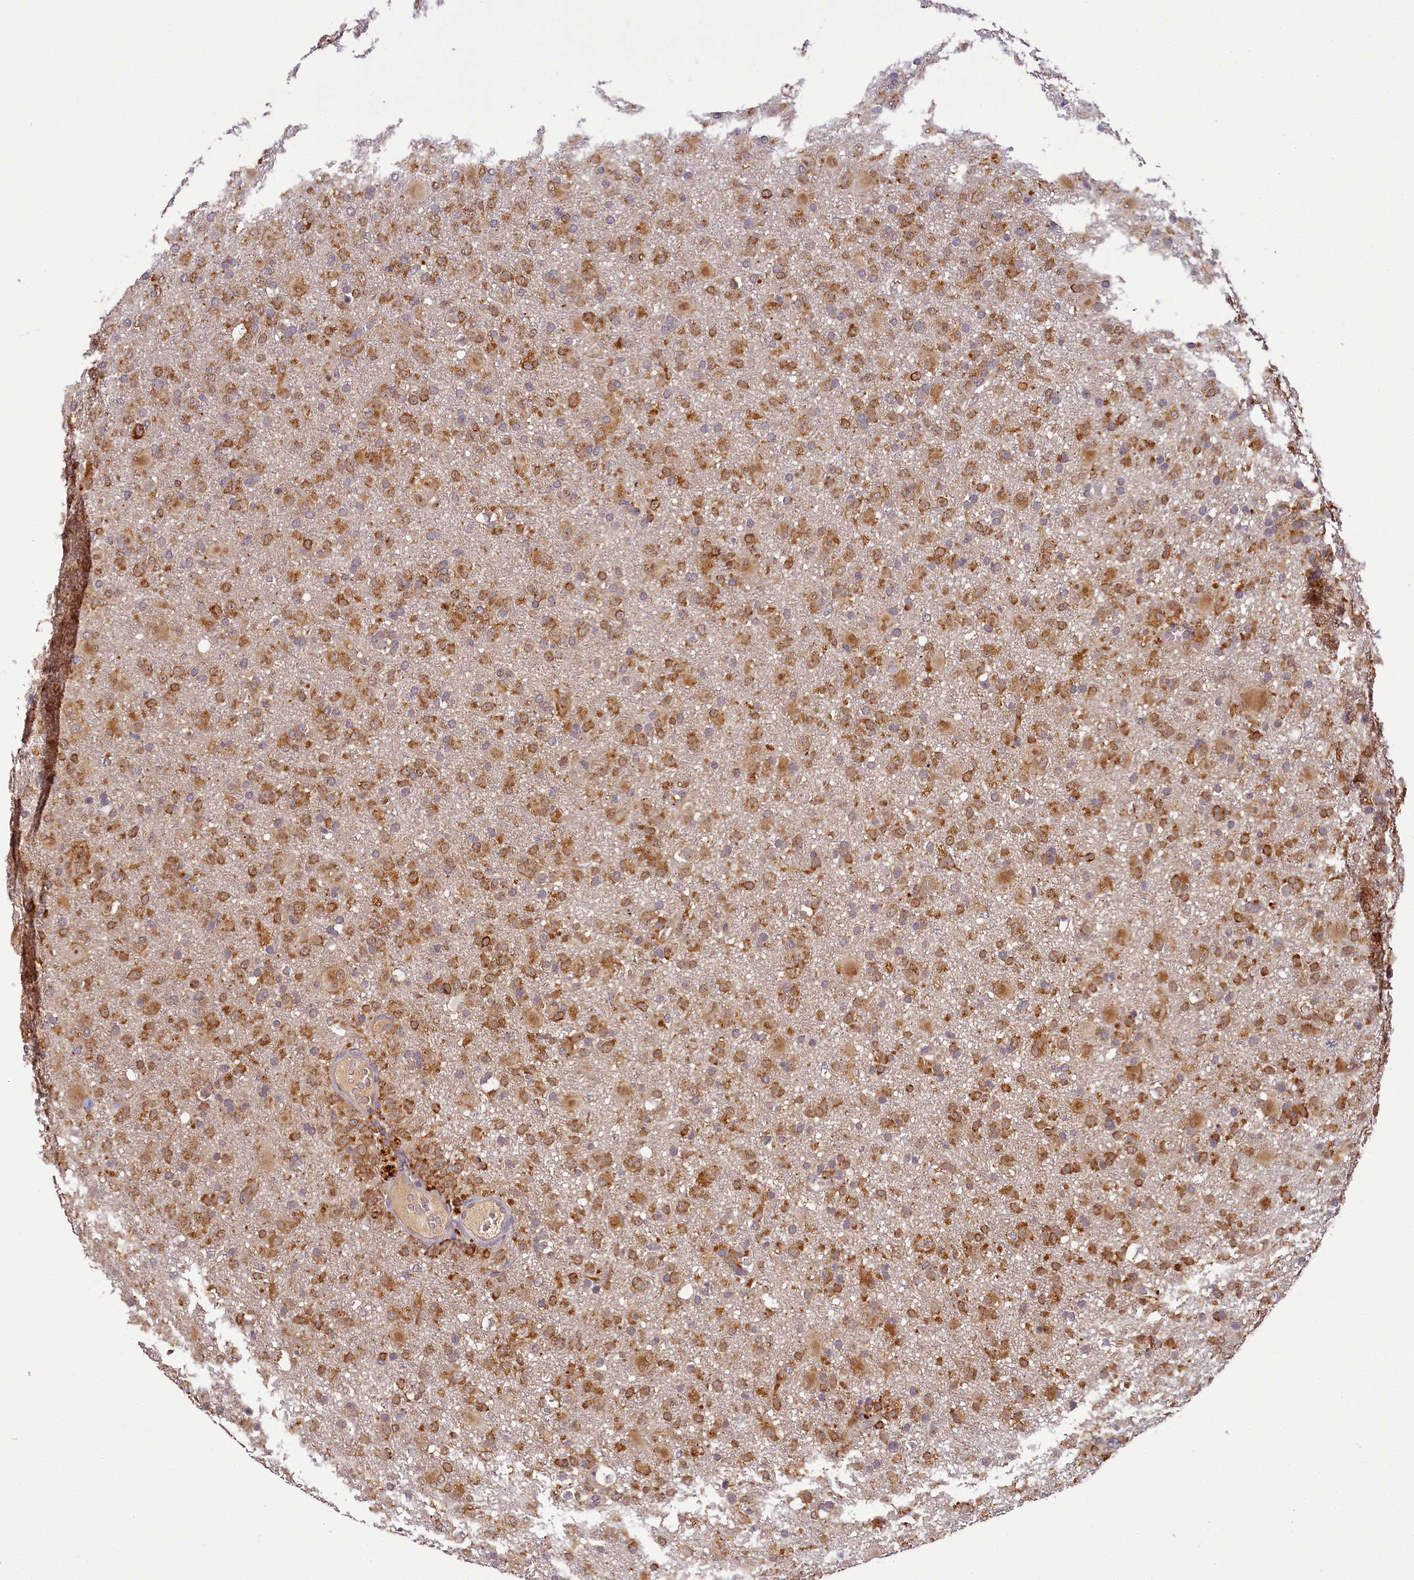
{"staining": {"intensity": "moderate", "quantity": ">75%", "location": "cytoplasmic/membranous"}, "tissue": "glioma", "cell_type": "Tumor cells", "image_type": "cancer", "snomed": [{"axis": "morphology", "description": "Glioma, malignant, Low grade"}, {"axis": "topography", "description": "Brain"}], "caption": "Malignant glioma (low-grade) was stained to show a protein in brown. There is medium levels of moderate cytoplasmic/membranous staining in about >75% of tumor cells.", "gene": "TMEM39A", "patient": {"sex": "male", "age": 65}}